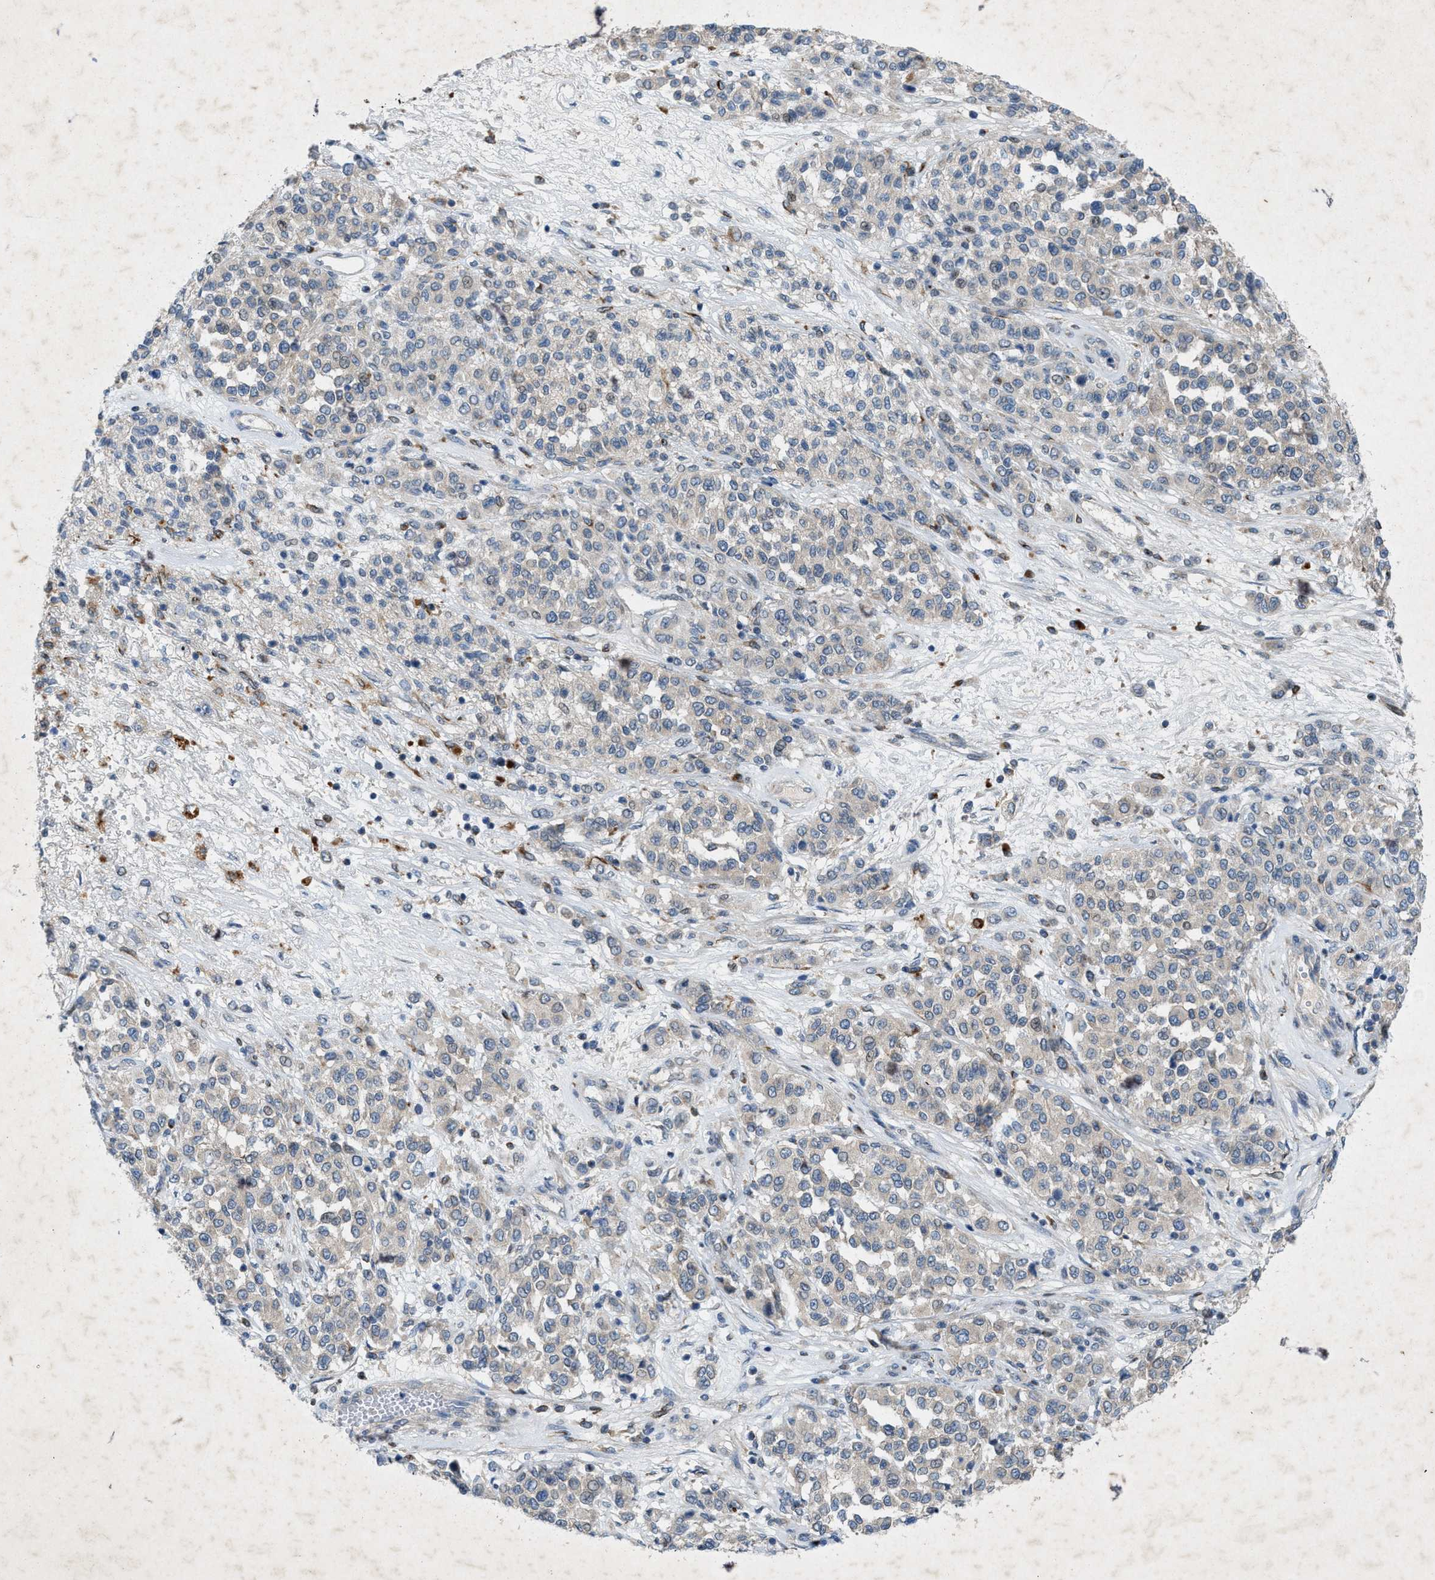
{"staining": {"intensity": "negative", "quantity": "none", "location": "none"}, "tissue": "melanoma", "cell_type": "Tumor cells", "image_type": "cancer", "snomed": [{"axis": "morphology", "description": "Malignant melanoma, Metastatic site"}, {"axis": "topography", "description": "Pancreas"}], "caption": "DAB (3,3'-diaminobenzidine) immunohistochemical staining of human melanoma shows no significant staining in tumor cells. Brightfield microscopy of IHC stained with DAB (brown) and hematoxylin (blue), captured at high magnification.", "gene": "URGCP", "patient": {"sex": "female", "age": 30}}